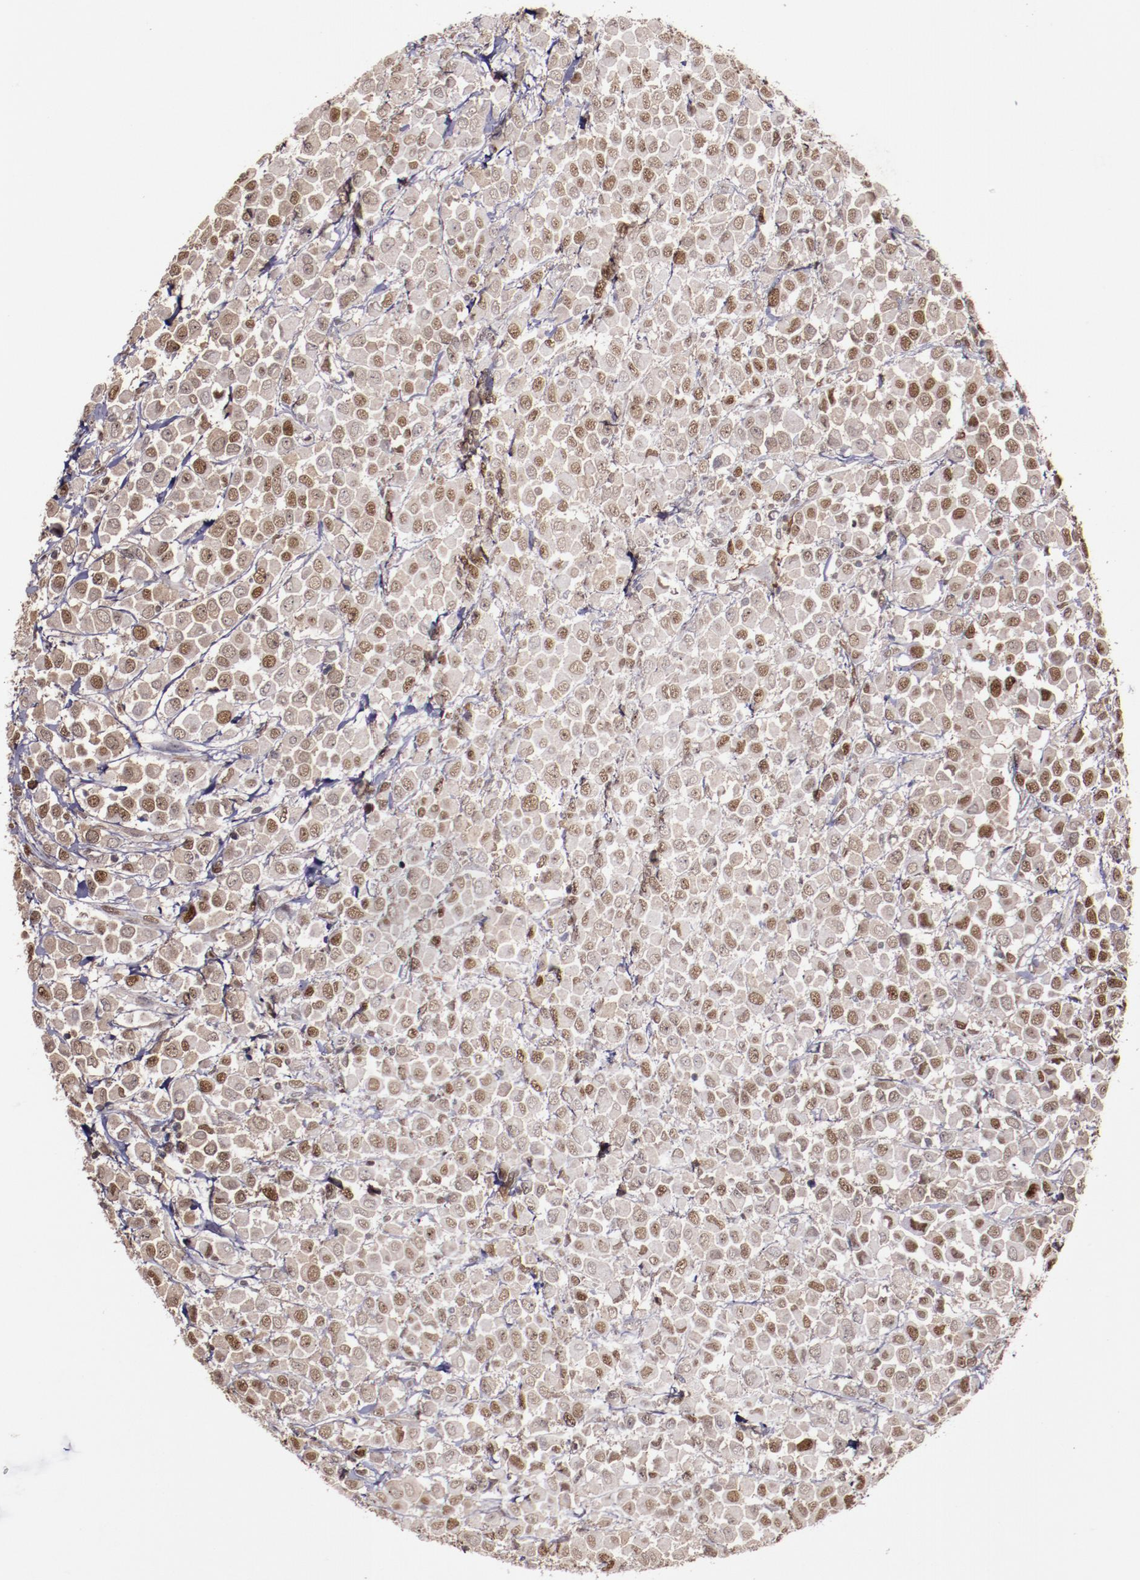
{"staining": {"intensity": "moderate", "quantity": ">75%", "location": "nuclear"}, "tissue": "breast cancer", "cell_type": "Tumor cells", "image_type": "cancer", "snomed": [{"axis": "morphology", "description": "Duct carcinoma"}, {"axis": "topography", "description": "Breast"}], "caption": "Human breast intraductal carcinoma stained for a protein (brown) exhibits moderate nuclear positive positivity in approximately >75% of tumor cells.", "gene": "CHEK2", "patient": {"sex": "female", "age": 61}}